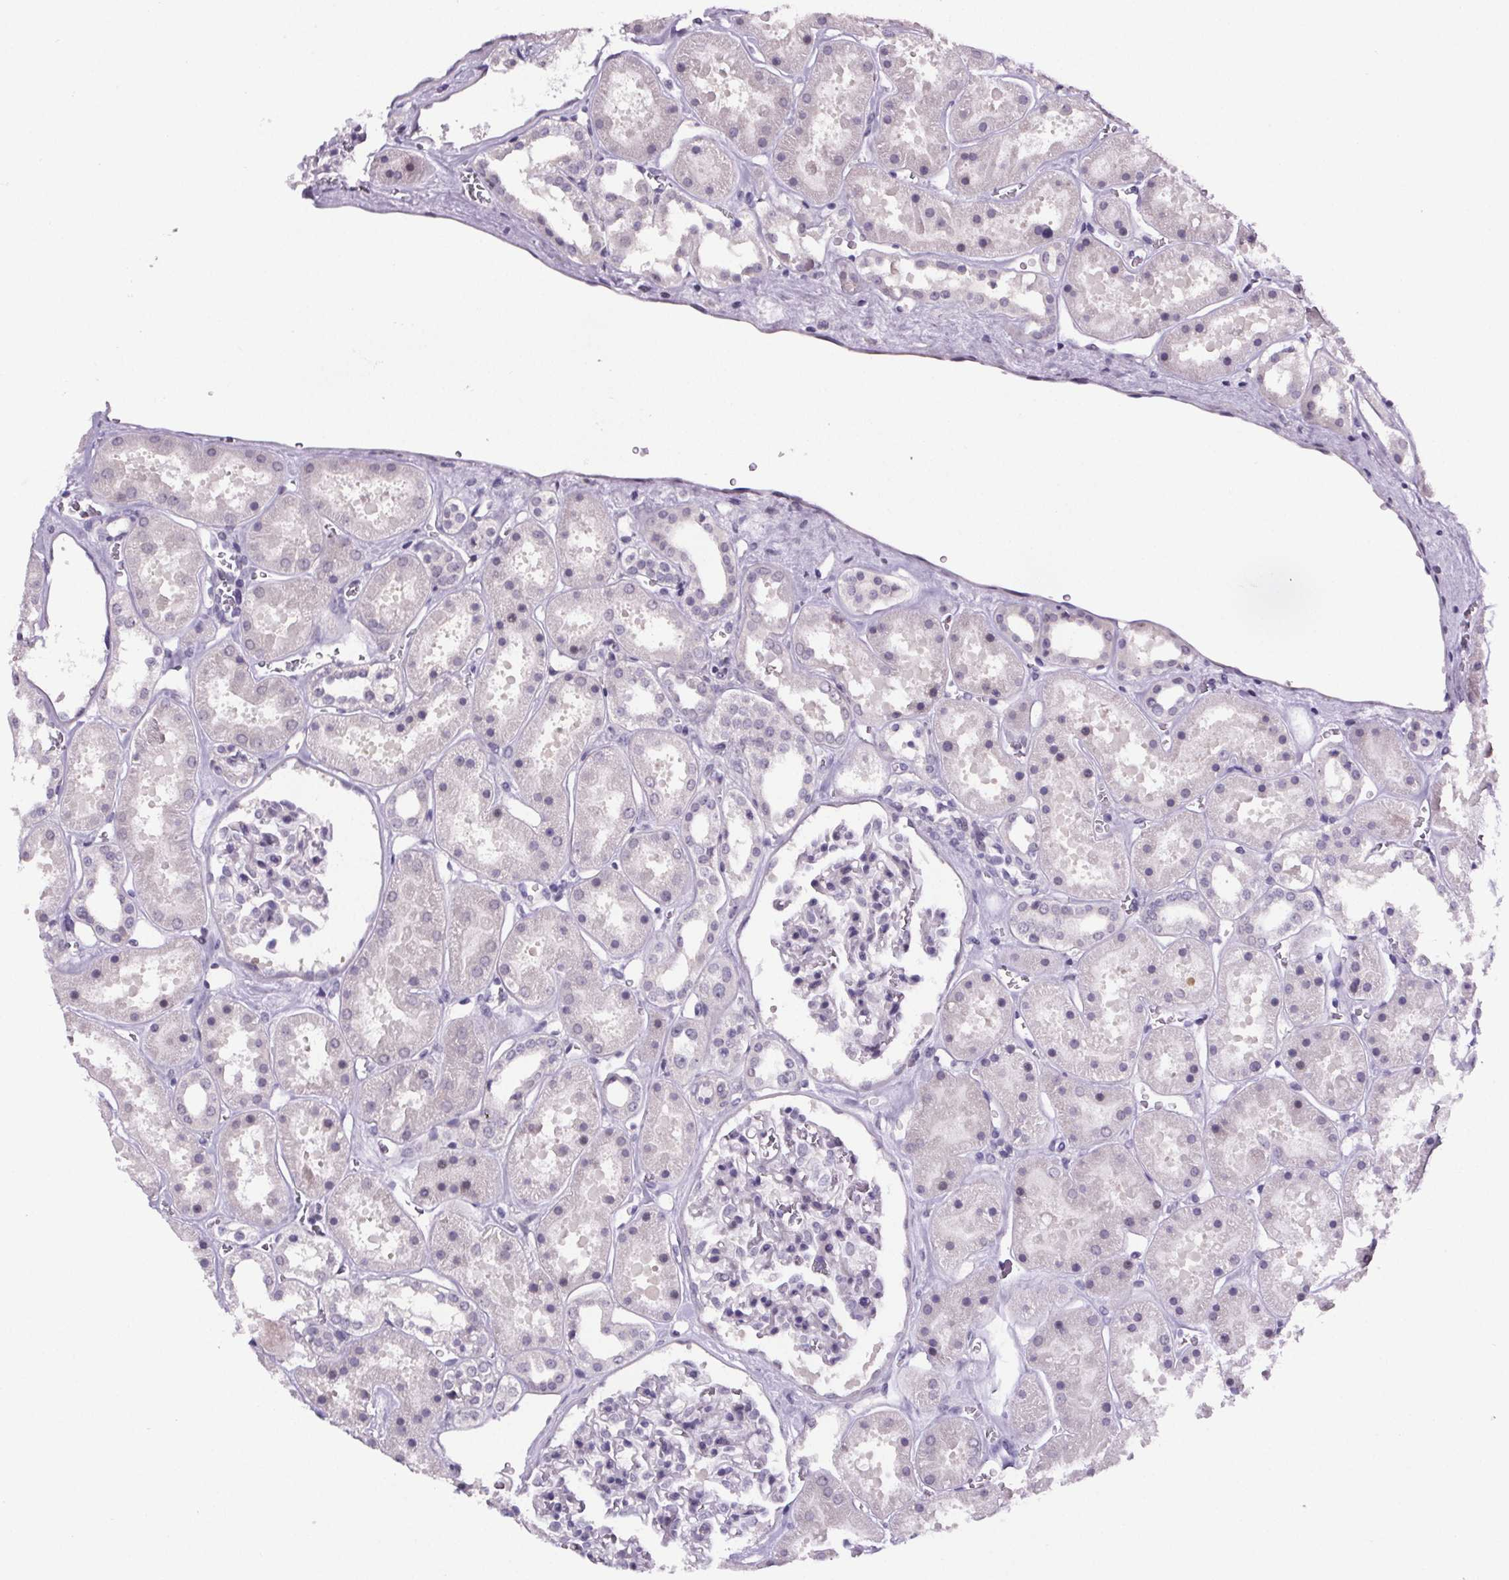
{"staining": {"intensity": "negative", "quantity": "none", "location": "none"}, "tissue": "kidney", "cell_type": "Cells in glomeruli", "image_type": "normal", "snomed": [{"axis": "morphology", "description": "Normal tissue, NOS"}, {"axis": "topography", "description": "Kidney"}], "caption": "Image shows no protein staining in cells in glomeruli of unremarkable kidney. (Immunohistochemistry, brightfield microscopy, high magnification).", "gene": "TTC12", "patient": {"sex": "female", "age": 41}}